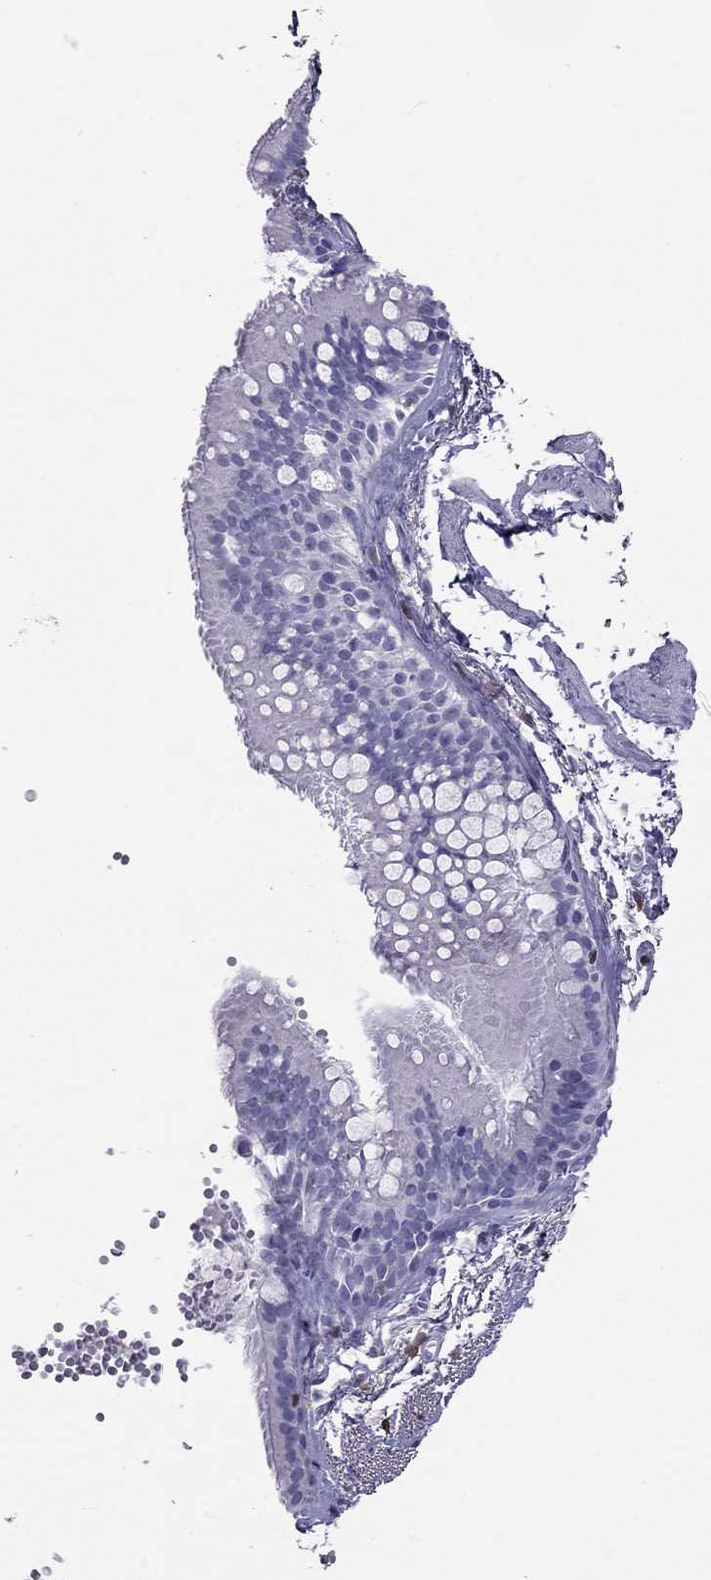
{"staining": {"intensity": "negative", "quantity": "none", "location": "none"}, "tissue": "adipose tissue", "cell_type": "Adipocytes", "image_type": "normal", "snomed": [{"axis": "morphology", "description": "Normal tissue, NOS"}, {"axis": "morphology", "description": "Squamous cell carcinoma, NOS"}, {"axis": "topography", "description": "Cartilage tissue"}, {"axis": "topography", "description": "Lung"}], "caption": "Histopathology image shows no protein positivity in adipocytes of normal adipose tissue.", "gene": "SH2D2A", "patient": {"sex": "male", "age": 66}}